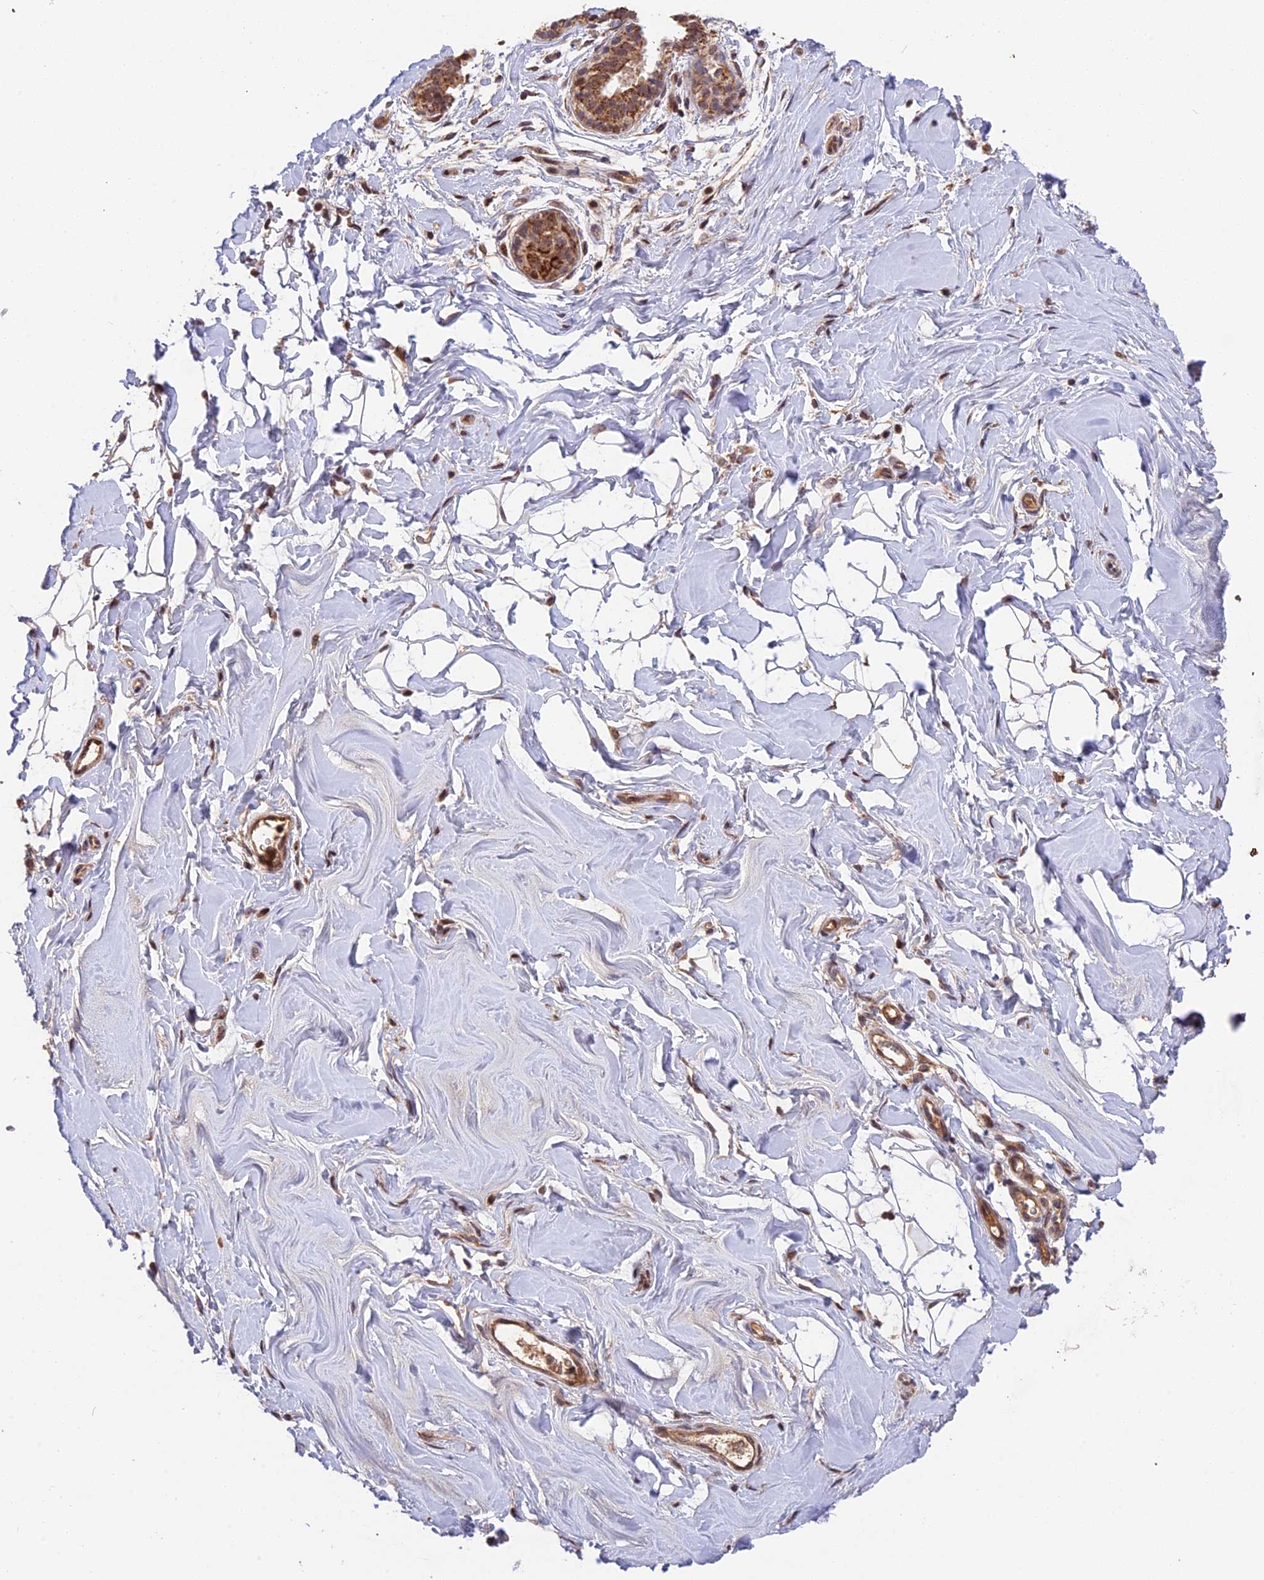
{"staining": {"intensity": "weak", "quantity": "<25%", "location": "cytoplasmic/membranous"}, "tissue": "adipose tissue", "cell_type": "Adipocytes", "image_type": "normal", "snomed": [{"axis": "morphology", "description": "Normal tissue, NOS"}, {"axis": "topography", "description": "Breast"}], "caption": "This is a image of IHC staining of normal adipose tissue, which shows no expression in adipocytes.", "gene": "RERGL", "patient": {"sex": "female", "age": 26}}